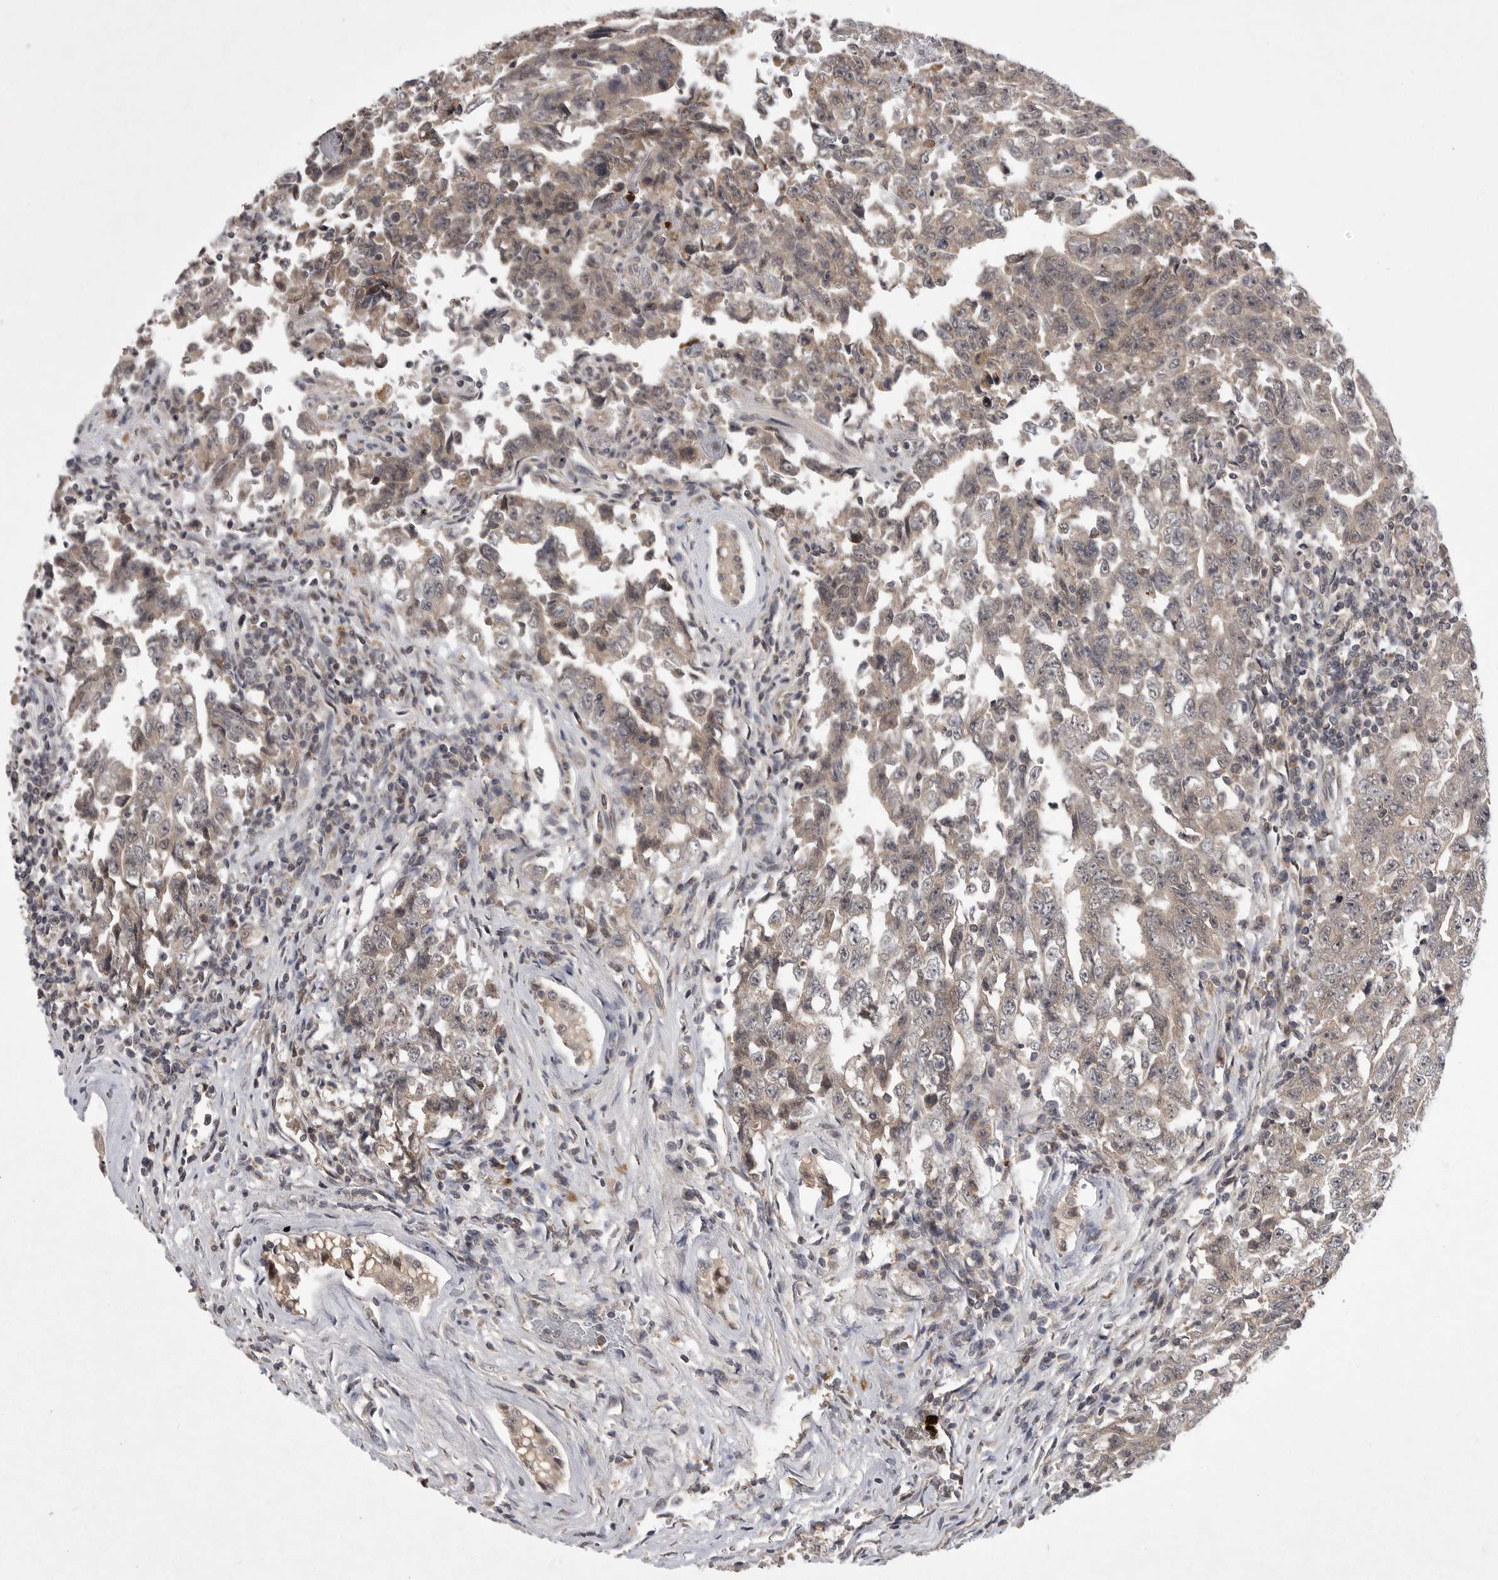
{"staining": {"intensity": "weak", "quantity": ">75%", "location": "cytoplasmic/membranous"}, "tissue": "testis cancer", "cell_type": "Tumor cells", "image_type": "cancer", "snomed": [{"axis": "morphology", "description": "Carcinoma, Embryonal, NOS"}, {"axis": "topography", "description": "Testis"}], "caption": "Immunohistochemical staining of human testis cancer (embryonal carcinoma) displays low levels of weak cytoplasmic/membranous staining in about >75% of tumor cells.", "gene": "UBE3D", "patient": {"sex": "male", "age": 26}}